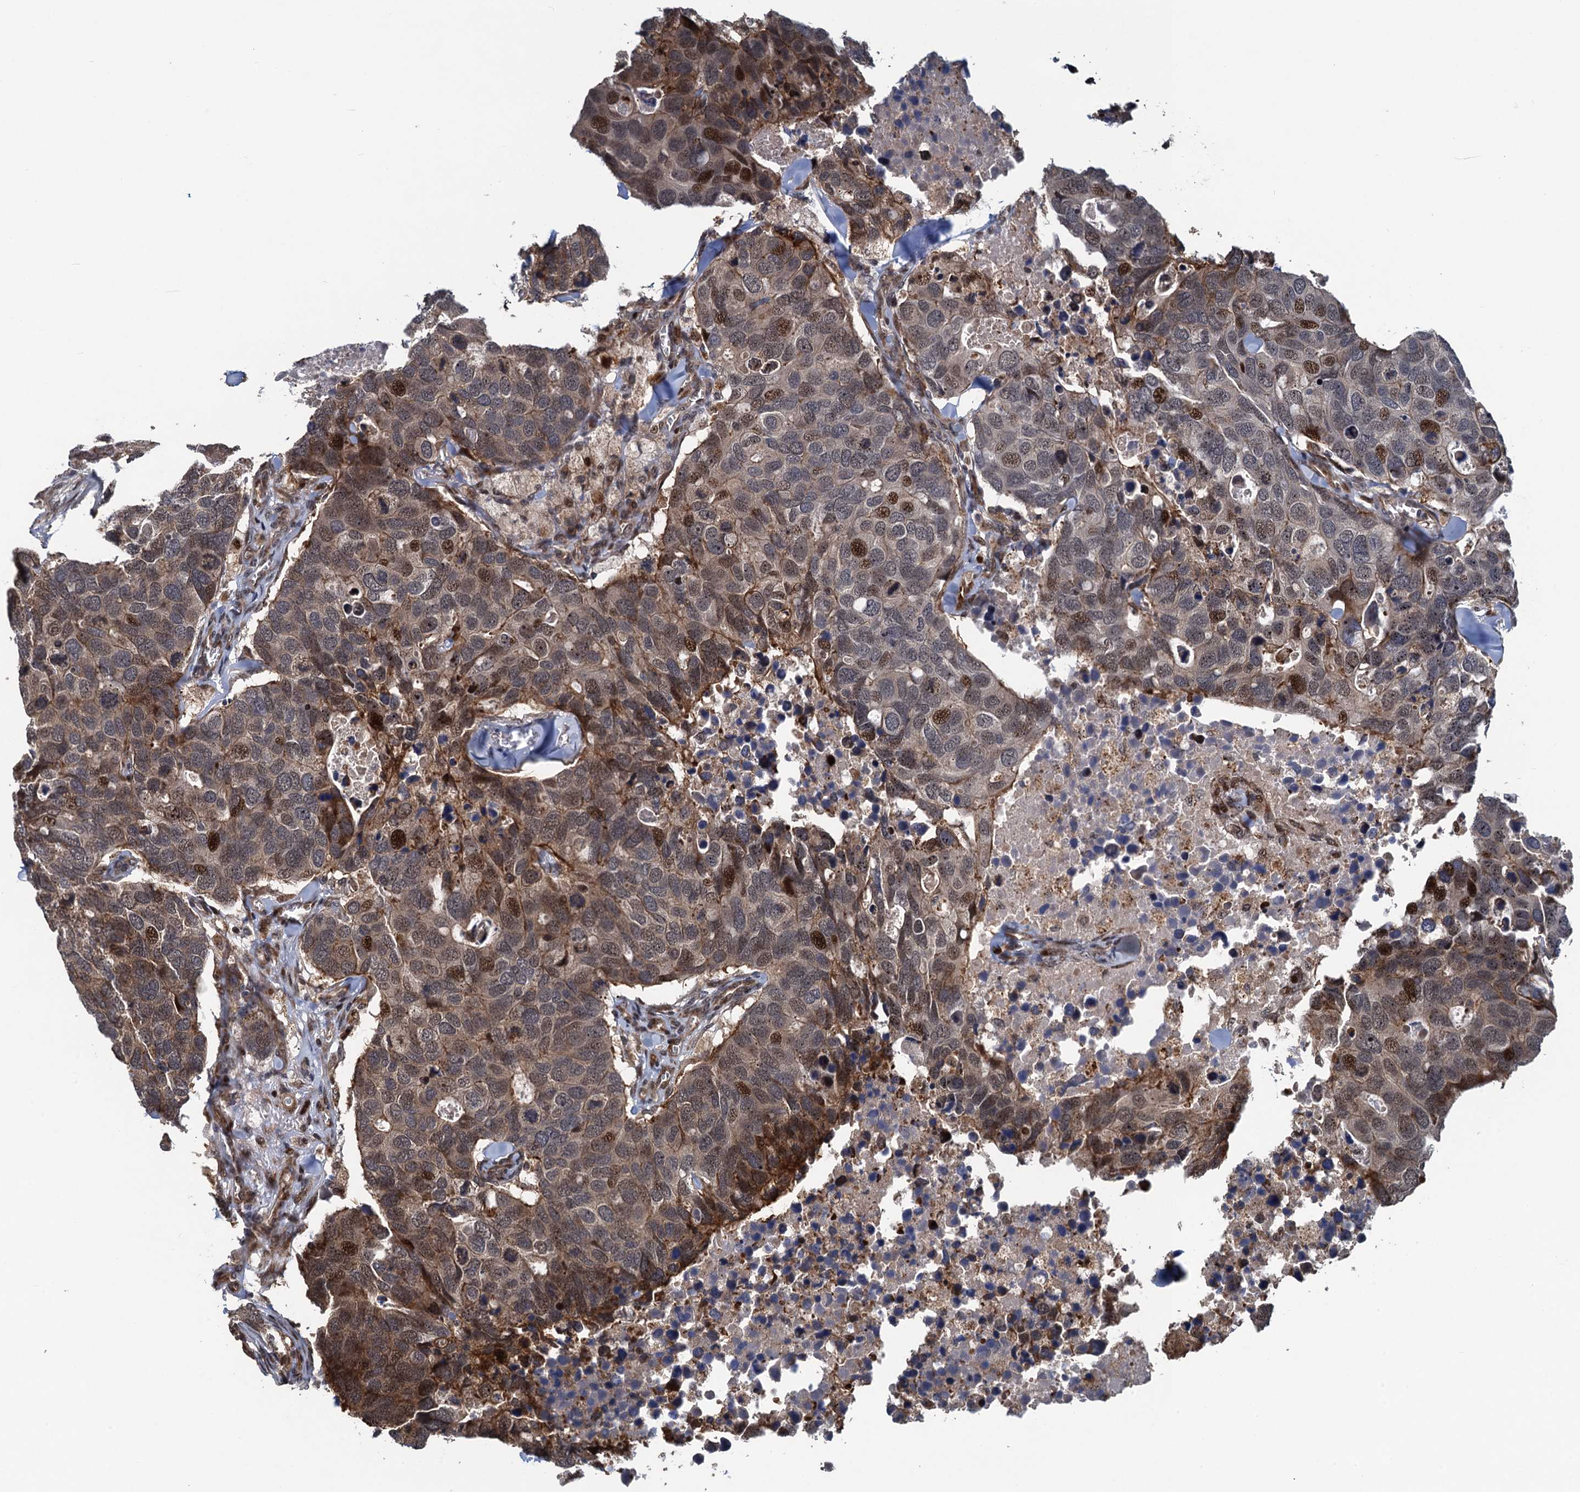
{"staining": {"intensity": "moderate", "quantity": ">75%", "location": "cytoplasmic/membranous,nuclear"}, "tissue": "breast cancer", "cell_type": "Tumor cells", "image_type": "cancer", "snomed": [{"axis": "morphology", "description": "Duct carcinoma"}, {"axis": "topography", "description": "Breast"}], "caption": "IHC photomicrograph of neoplastic tissue: breast cancer stained using IHC exhibits medium levels of moderate protein expression localized specifically in the cytoplasmic/membranous and nuclear of tumor cells, appearing as a cytoplasmic/membranous and nuclear brown color.", "gene": "ATOSA", "patient": {"sex": "female", "age": 83}}